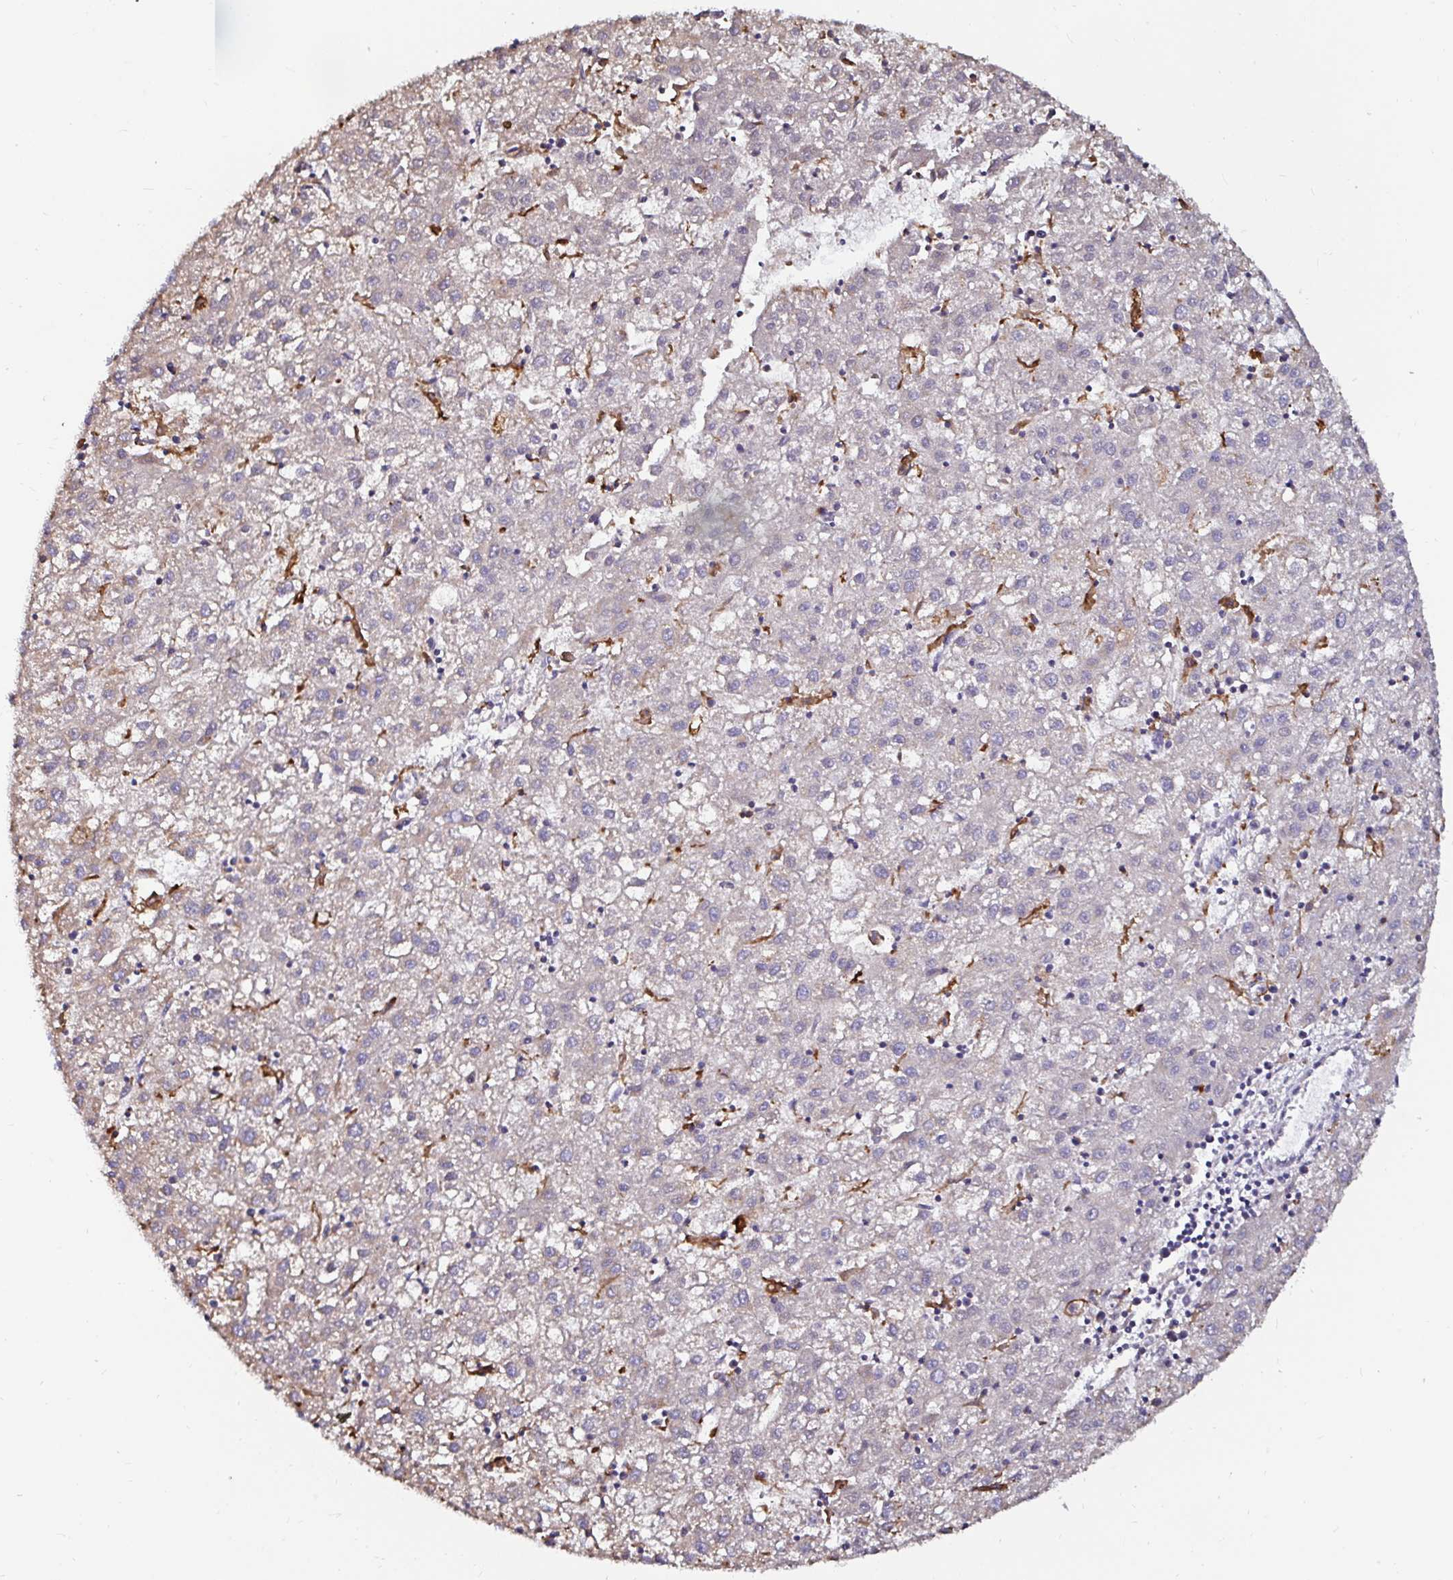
{"staining": {"intensity": "weak", "quantity": ">75%", "location": "cytoplasmic/membranous"}, "tissue": "liver cancer", "cell_type": "Tumor cells", "image_type": "cancer", "snomed": [{"axis": "morphology", "description": "Carcinoma, Hepatocellular, NOS"}, {"axis": "topography", "description": "Liver"}], "caption": "This is a micrograph of immunohistochemistry (IHC) staining of liver hepatocellular carcinoma, which shows weak staining in the cytoplasmic/membranous of tumor cells.", "gene": "MSR1", "patient": {"sex": "male", "age": 72}}